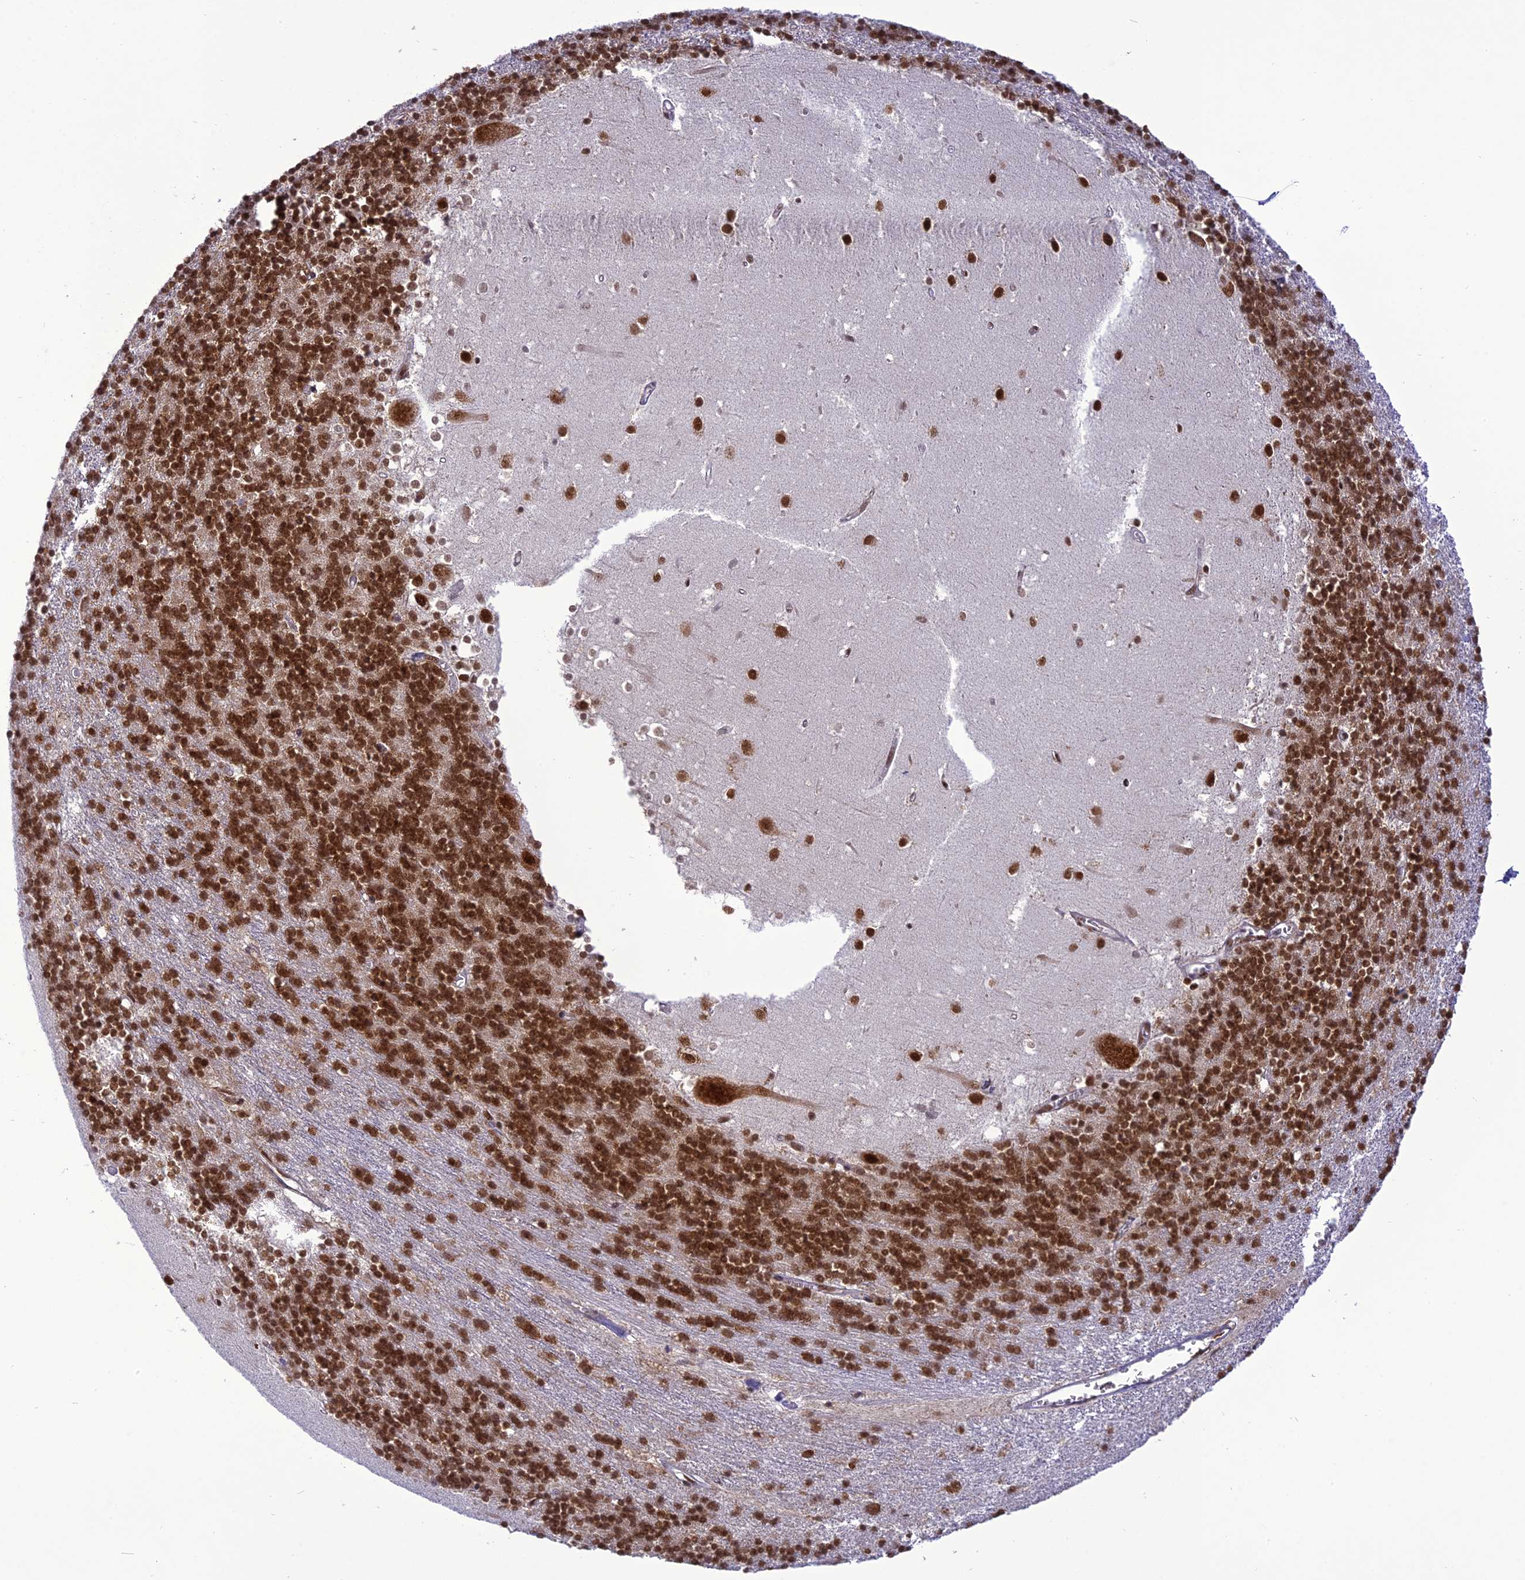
{"staining": {"intensity": "strong", "quantity": ">75%", "location": "nuclear"}, "tissue": "cerebellum", "cell_type": "Cells in granular layer", "image_type": "normal", "snomed": [{"axis": "morphology", "description": "Normal tissue, NOS"}, {"axis": "topography", "description": "Cerebellum"}], "caption": "Strong nuclear expression for a protein is appreciated in about >75% of cells in granular layer of normal cerebellum using IHC.", "gene": "DDX1", "patient": {"sex": "male", "age": 54}}